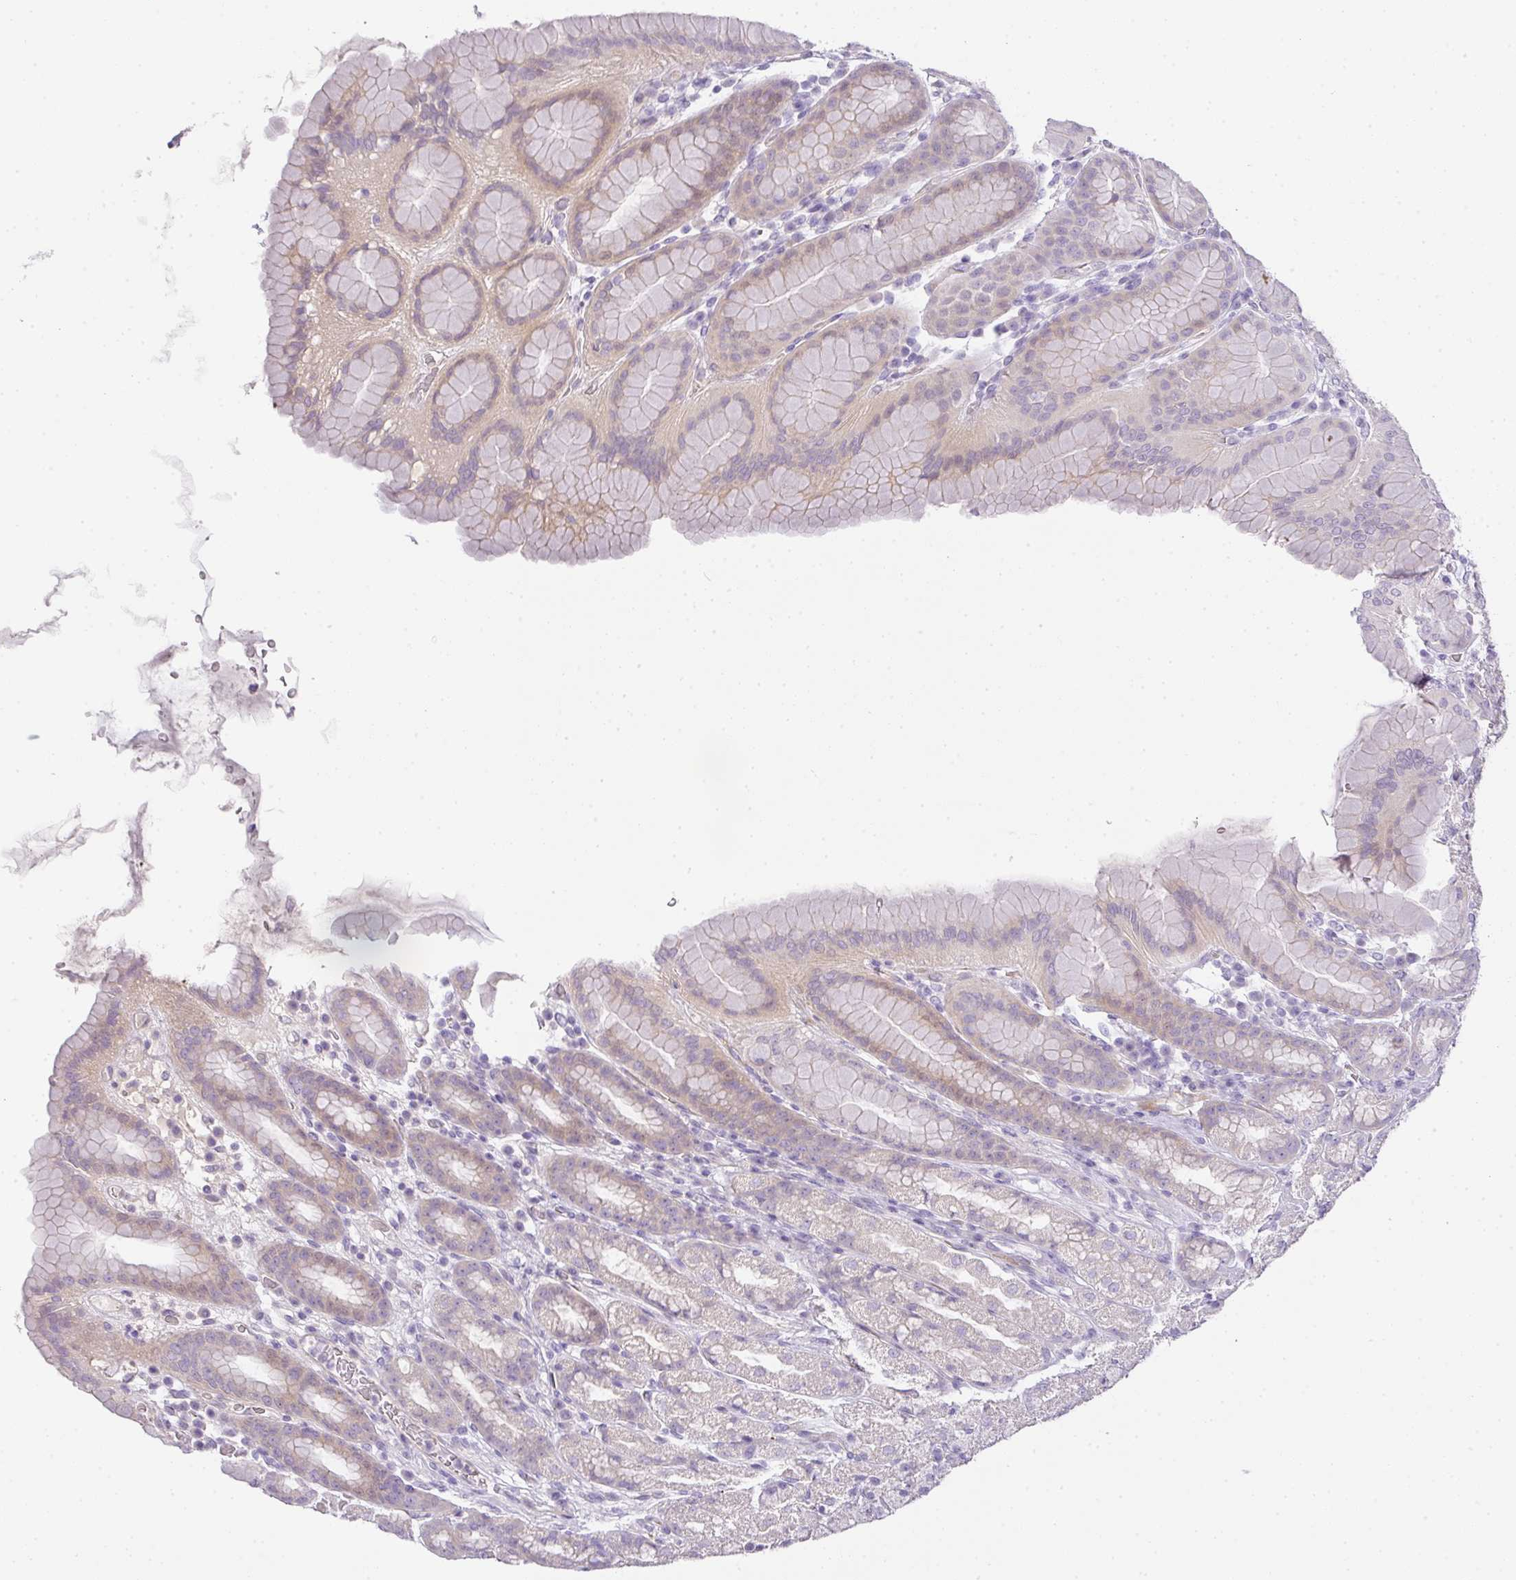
{"staining": {"intensity": "weak", "quantity": "<25%", "location": "cytoplasmic/membranous"}, "tissue": "stomach", "cell_type": "Glandular cells", "image_type": "normal", "snomed": [{"axis": "morphology", "description": "Normal tissue, NOS"}, {"axis": "topography", "description": "Stomach, upper"}, {"axis": "topography", "description": "Stomach"}], "caption": "High magnification brightfield microscopy of unremarkable stomach stained with DAB (3,3'-diaminobenzidine) (brown) and counterstained with hematoxylin (blue): glandular cells show no significant expression. (Brightfield microscopy of DAB immunohistochemistry at high magnification).", "gene": "RAX2", "patient": {"sex": "male", "age": 68}}